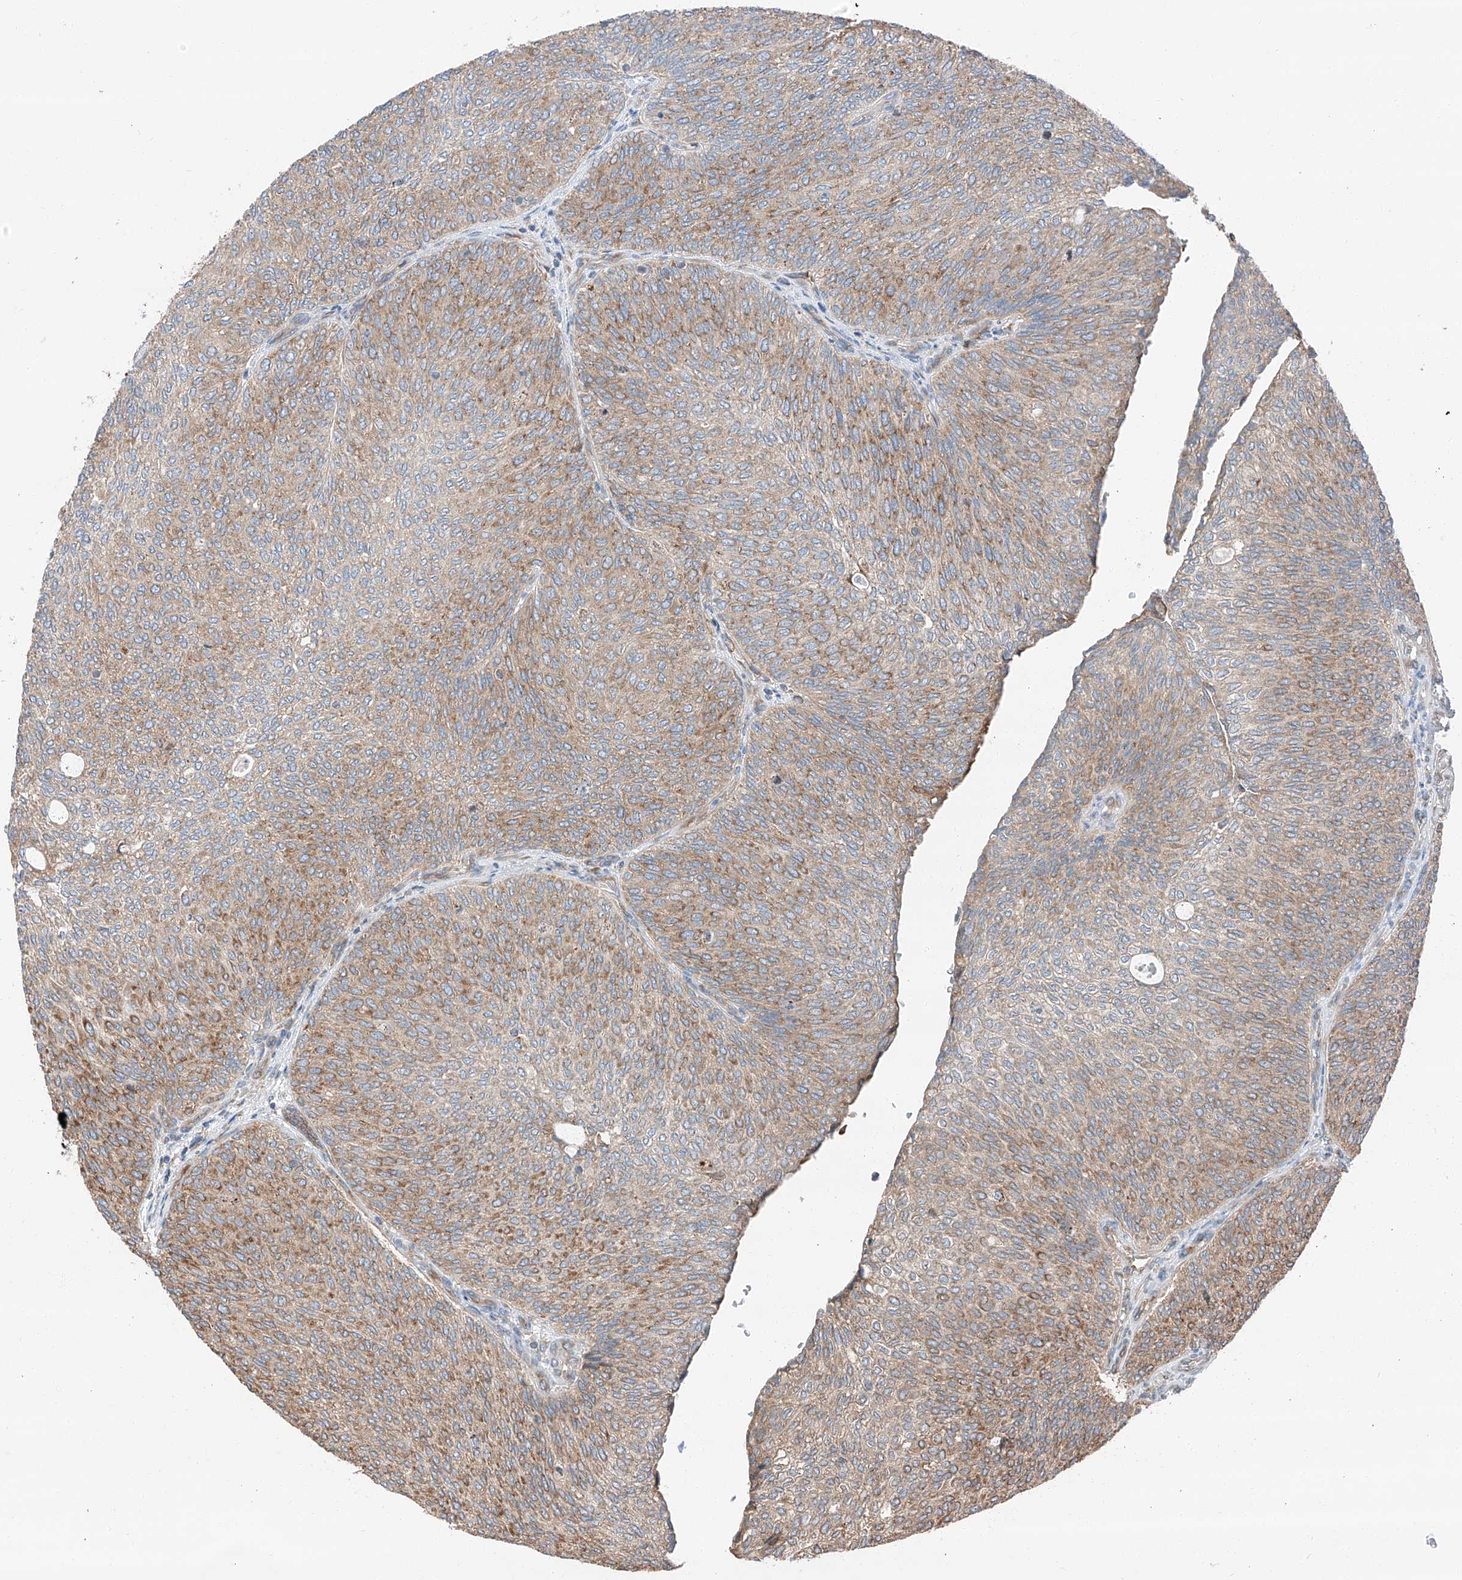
{"staining": {"intensity": "moderate", "quantity": "25%-75%", "location": "cytoplasmic/membranous"}, "tissue": "urothelial cancer", "cell_type": "Tumor cells", "image_type": "cancer", "snomed": [{"axis": "morphology", "description": "Urothelial carcinoma, Low grade"}, {"axis": "topography", "description": "Urinary bladder"}], "caption": "Immunohistochemical staining of urothelial cancer displays medium levels of moderate cytoplasmic/membranous expression in approximately 25%-75% of tumor cells. (DAB IHC with brightfield microscopy, high magnification).", "gene": "ZC3H15", "patient": {"sex": "female", "age": 79}}